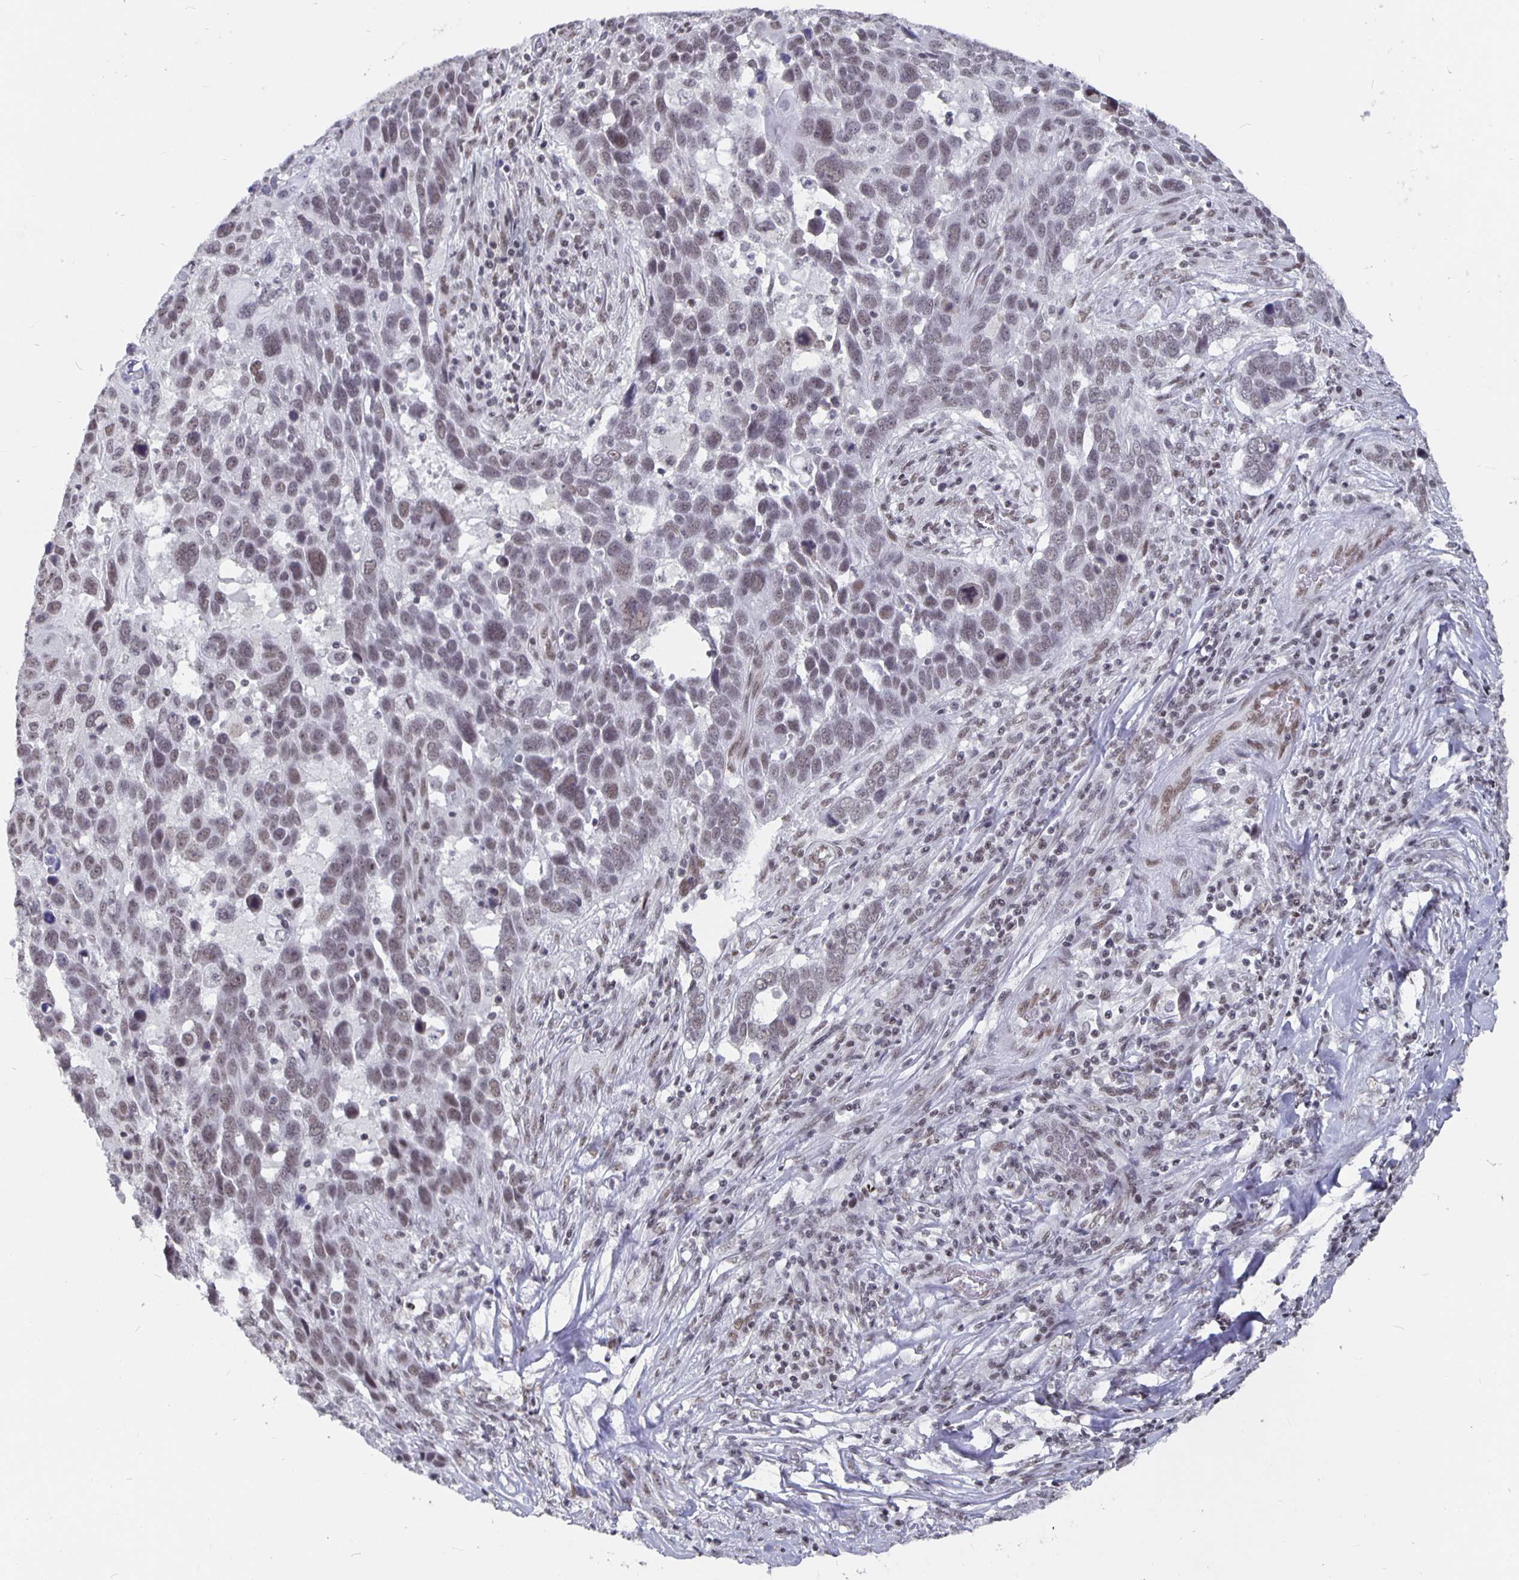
{"staining": {"intensity": "weak", "quantity": "25%-75%", "location": "nuclear"}, "tissue": "lung cancer", "cell_type": "Tumor cells", "image_type": "cancer", "snomed": [{"axis": "morphology", "description": "Squamous cell carcinoma, NOS"}, {"axis": "topography", "description": "Lung"}], "caption": "A high-resolution histopathology image shows immunohistochemistry staining of lung cancer (squamous cell carcinoma), which reveals weak nuclear expression in approximately 25%-75% of tumor cells. (IHC, brightfield microscopy, high magnification).", "gene": "PBX2", "patient": {"sex": "male", "age": 68}}